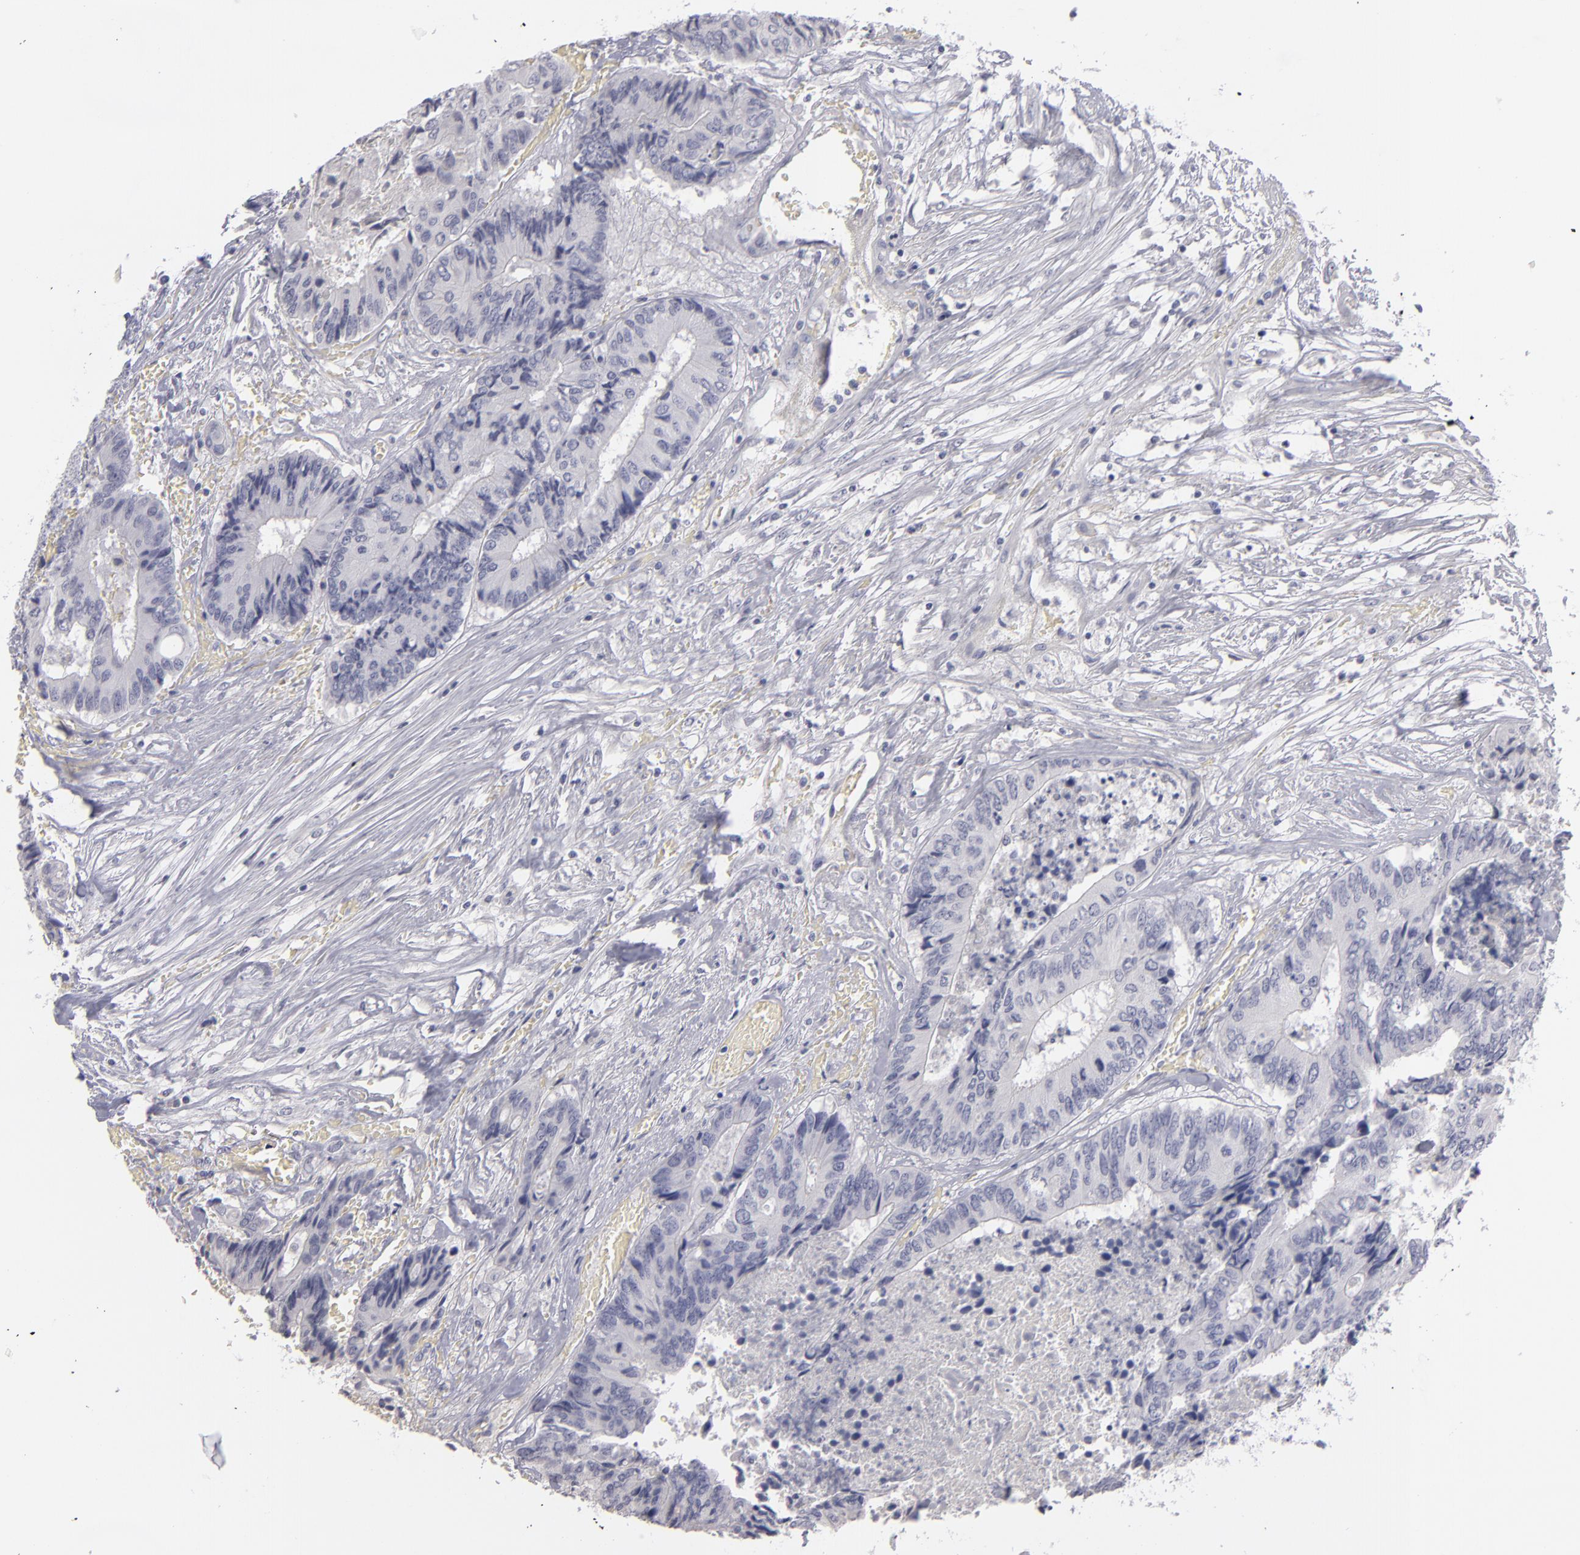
{"staining": {"intensity": "negative", "quantity": "none", "location": "none"}, "tissue": "colorectal cancer", "cell_type": "Tumor cells", "image_type": "cancer", "snomed": [{"axis": "morphology", "description": "Adenocarcinoma, NOS"}, {"axis": "topography", "description": "Rectum"}], "caption": "Immunohistochemistry photomicrograph of colorectal cancer stained for a protein (brown), which exhibits no positivity in tumor cells. The staining is performed using DAB brown chromogen with nuclei counter-stained in using hematoxylin.", "gene": "MYH11", "patient": {"sex": "male", "age": 55}}